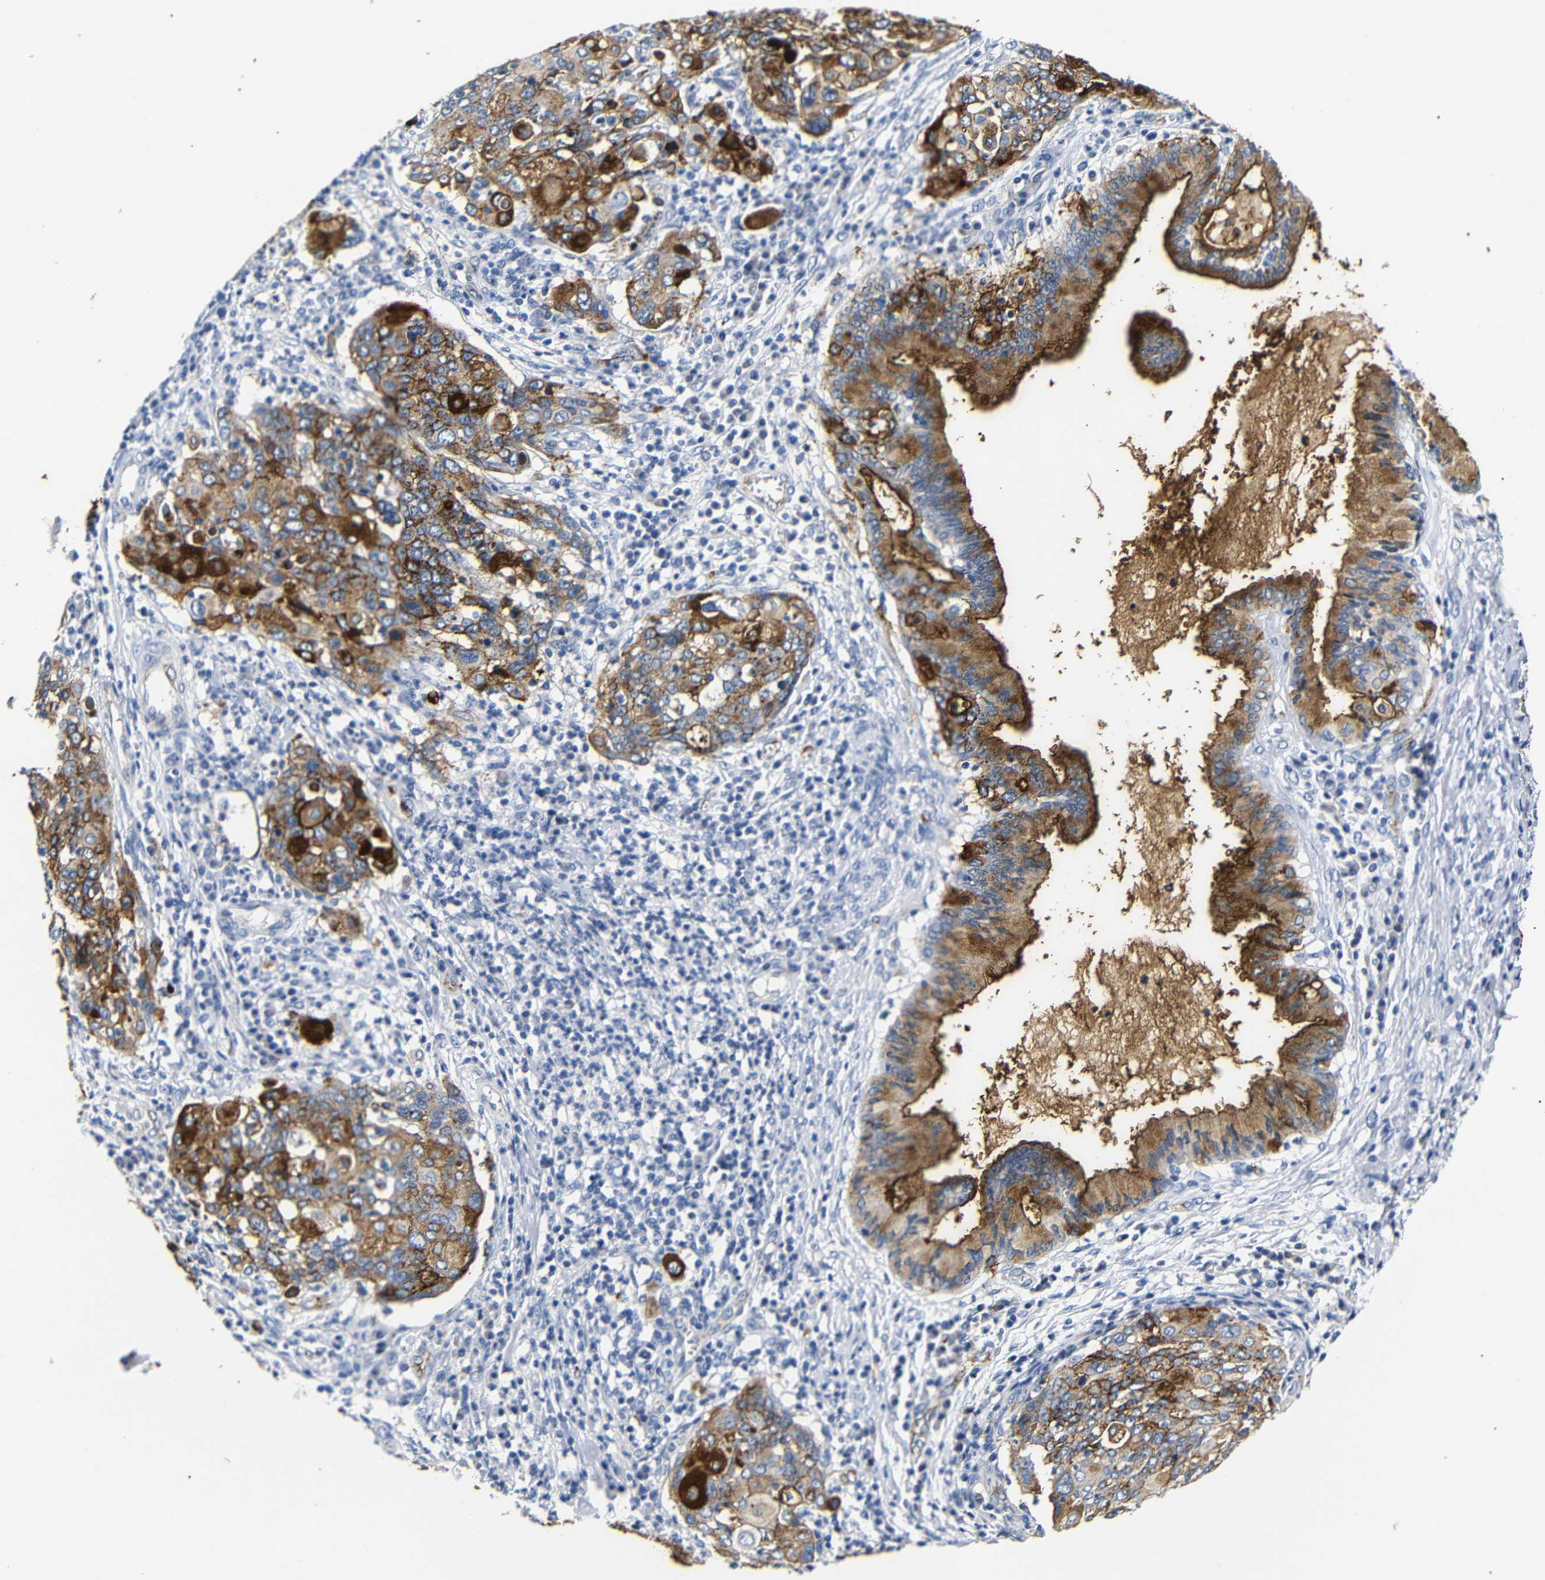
{"staining": {"intensity": "moderate", "quantity": "25%-75%", "location": "cytoplasmic/membranous"}, "tissue": "cervical cancer", "cell_type": "Tumor cells", "image_type": "cancer", "snomed": [{"axis": "morphology", "description": "Squamous cell carcinoma, NOS"}, {"axis": "topography", "description": "Cervix"}], "caption": "Immunohistochemistry staining of cervical squamous cell carcinoma, which displays medium levels of moderate cytoplasmic/membranous staining in about 25%-75% of tumor cells indicating moderate cytoplasmic/membranous protein staining. The staining was performed using DAB (3,3'-diaminobenzidine) (brown) for protein detection and nuclei were counterstained in hematoxylin (blue).", "gene": "MUC4", "patient": {"sex": "female", "age": 40}}